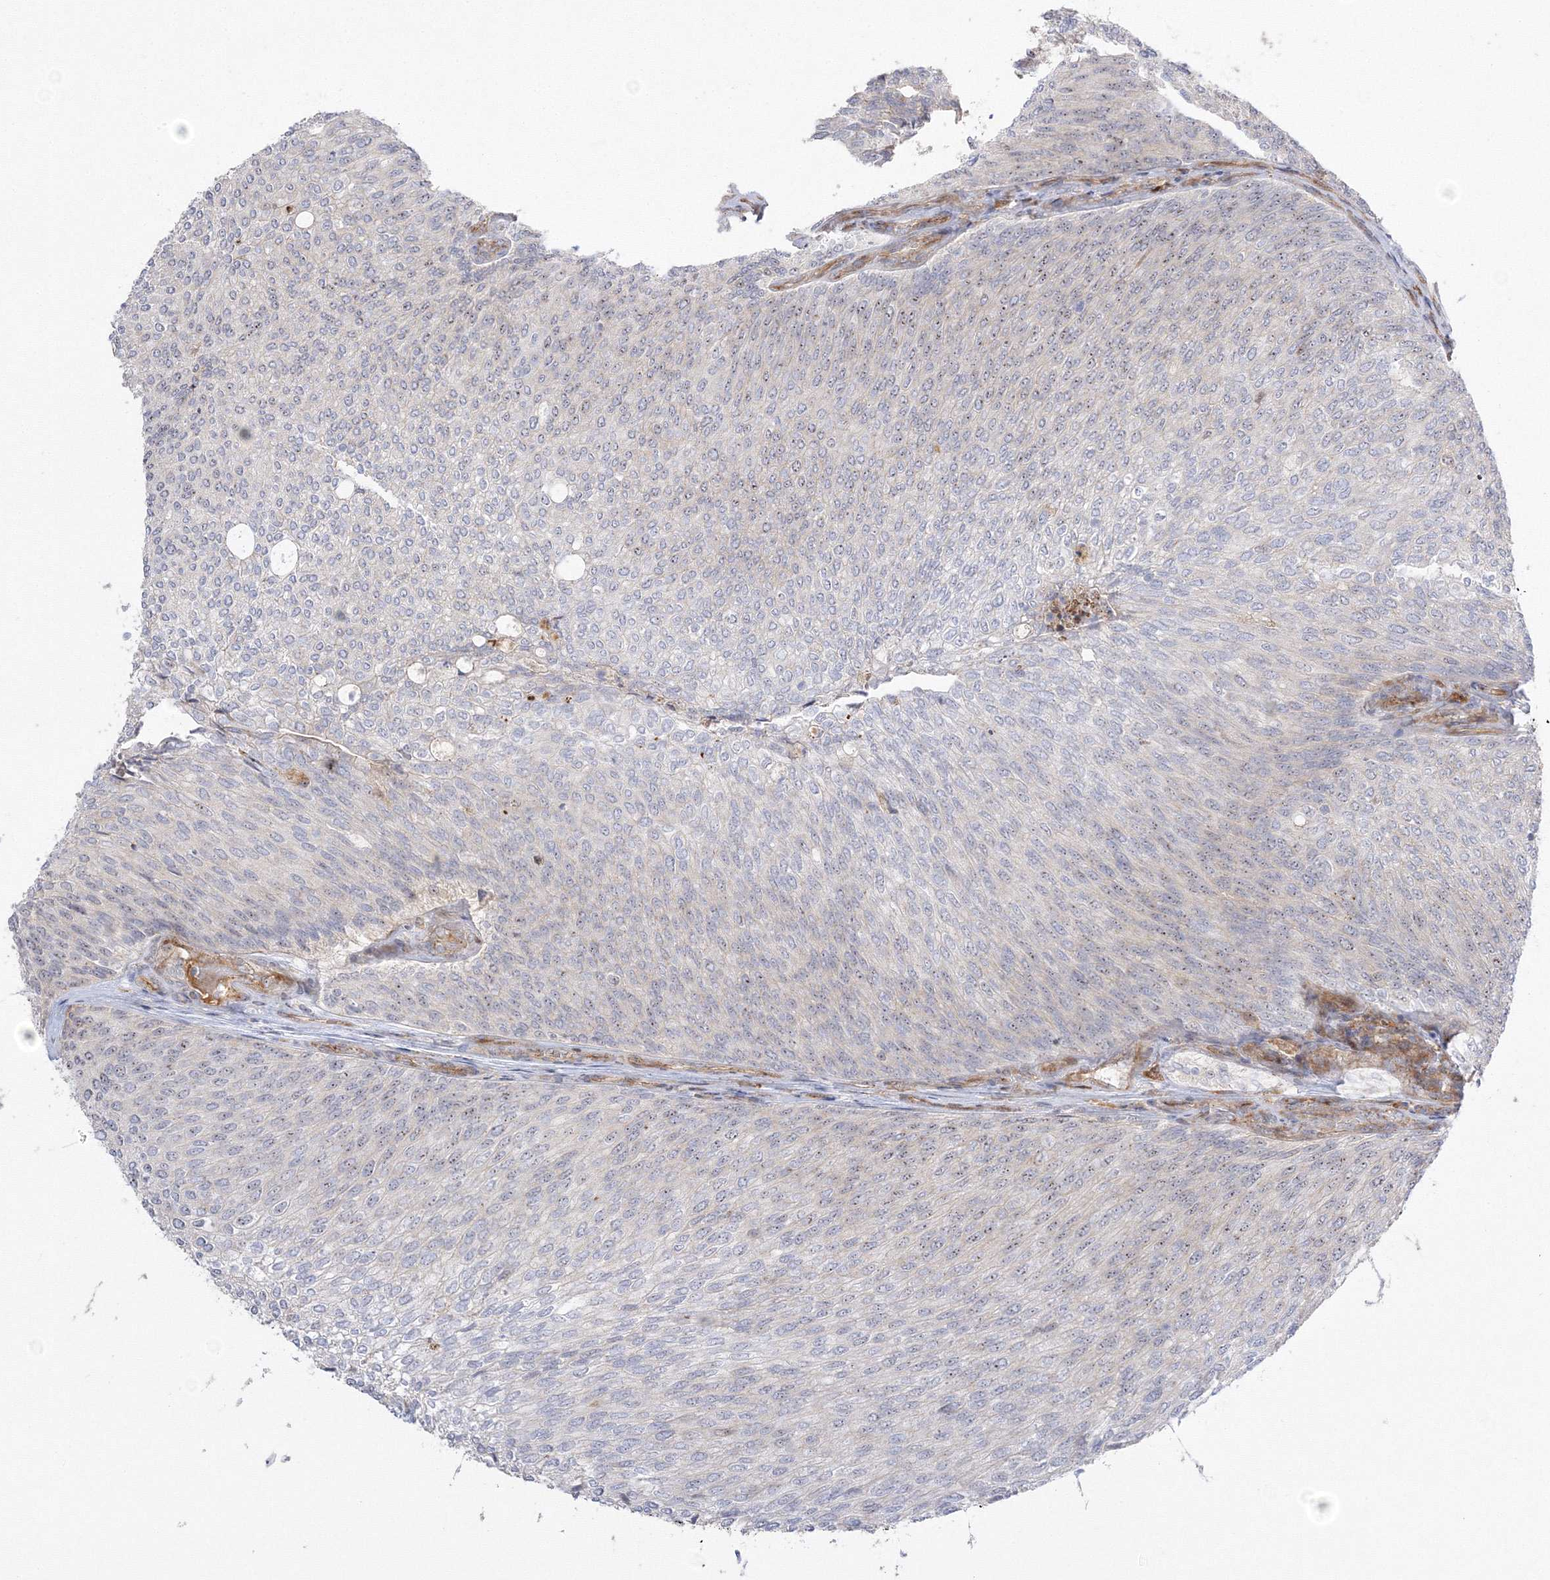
{"staining": {"intensity": "weak", "quantity": "<25%", "location": "nuclear"}, "tissue": "urothelial cancer", "cell_type": "Tumor cells", "image_type": "cancer", "snomed": [{"axis": "morphology", "description": "Urothelial carcinoma, Low grade"}, {"axis": "topography", "description": "Urinary bladder"}], "caption": "The histopathology image displays no staining of tumor cells in low-grade urothelial carcinoma.", "gene": "NPM3", "patient": {"sex": "female", "age": 79}}